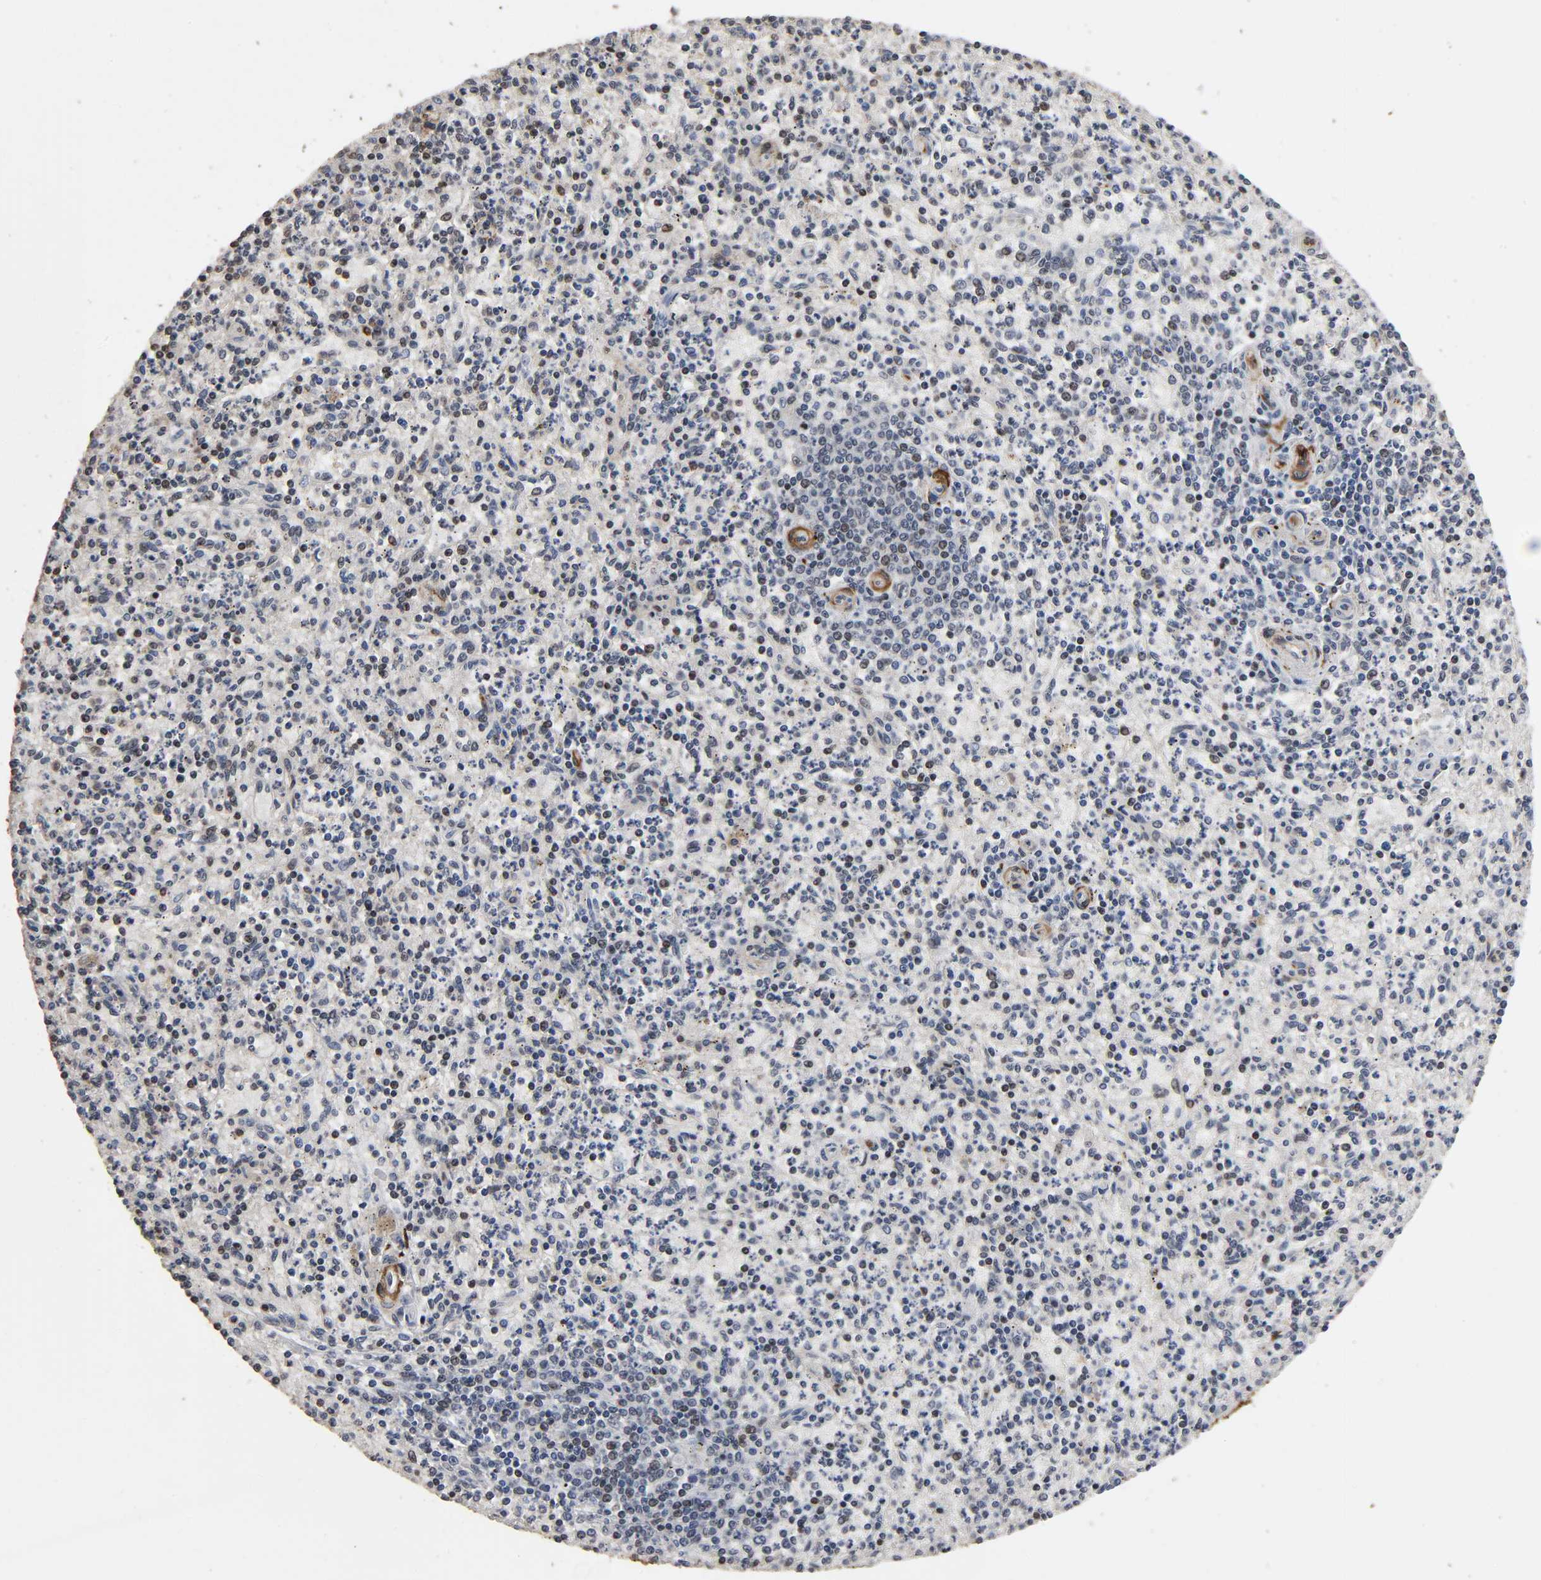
{"staining": {"intensity": "moderate", "quantity": "25%-75%", "location": "nuclear"}, "tissue": "spleen", "cell_type": "Cells in red pulp", "image_type": "normal", "snomed": [{"axis": "morphology", "description": "Normal tissue, NOS"}, {"axis": "topography", "description": "Spleen"}], "caption": "Protein staining of benign spleen shows moderate nuclear staining in approximately 25%-75% of cells in red pulp. The staining was performed using DAB, with brown indicating positive protein expression. Nuclei are stained blue with hematoxylin.", "gene": "AHNAK2", "patient": {"sex": "male", "age": 72}}